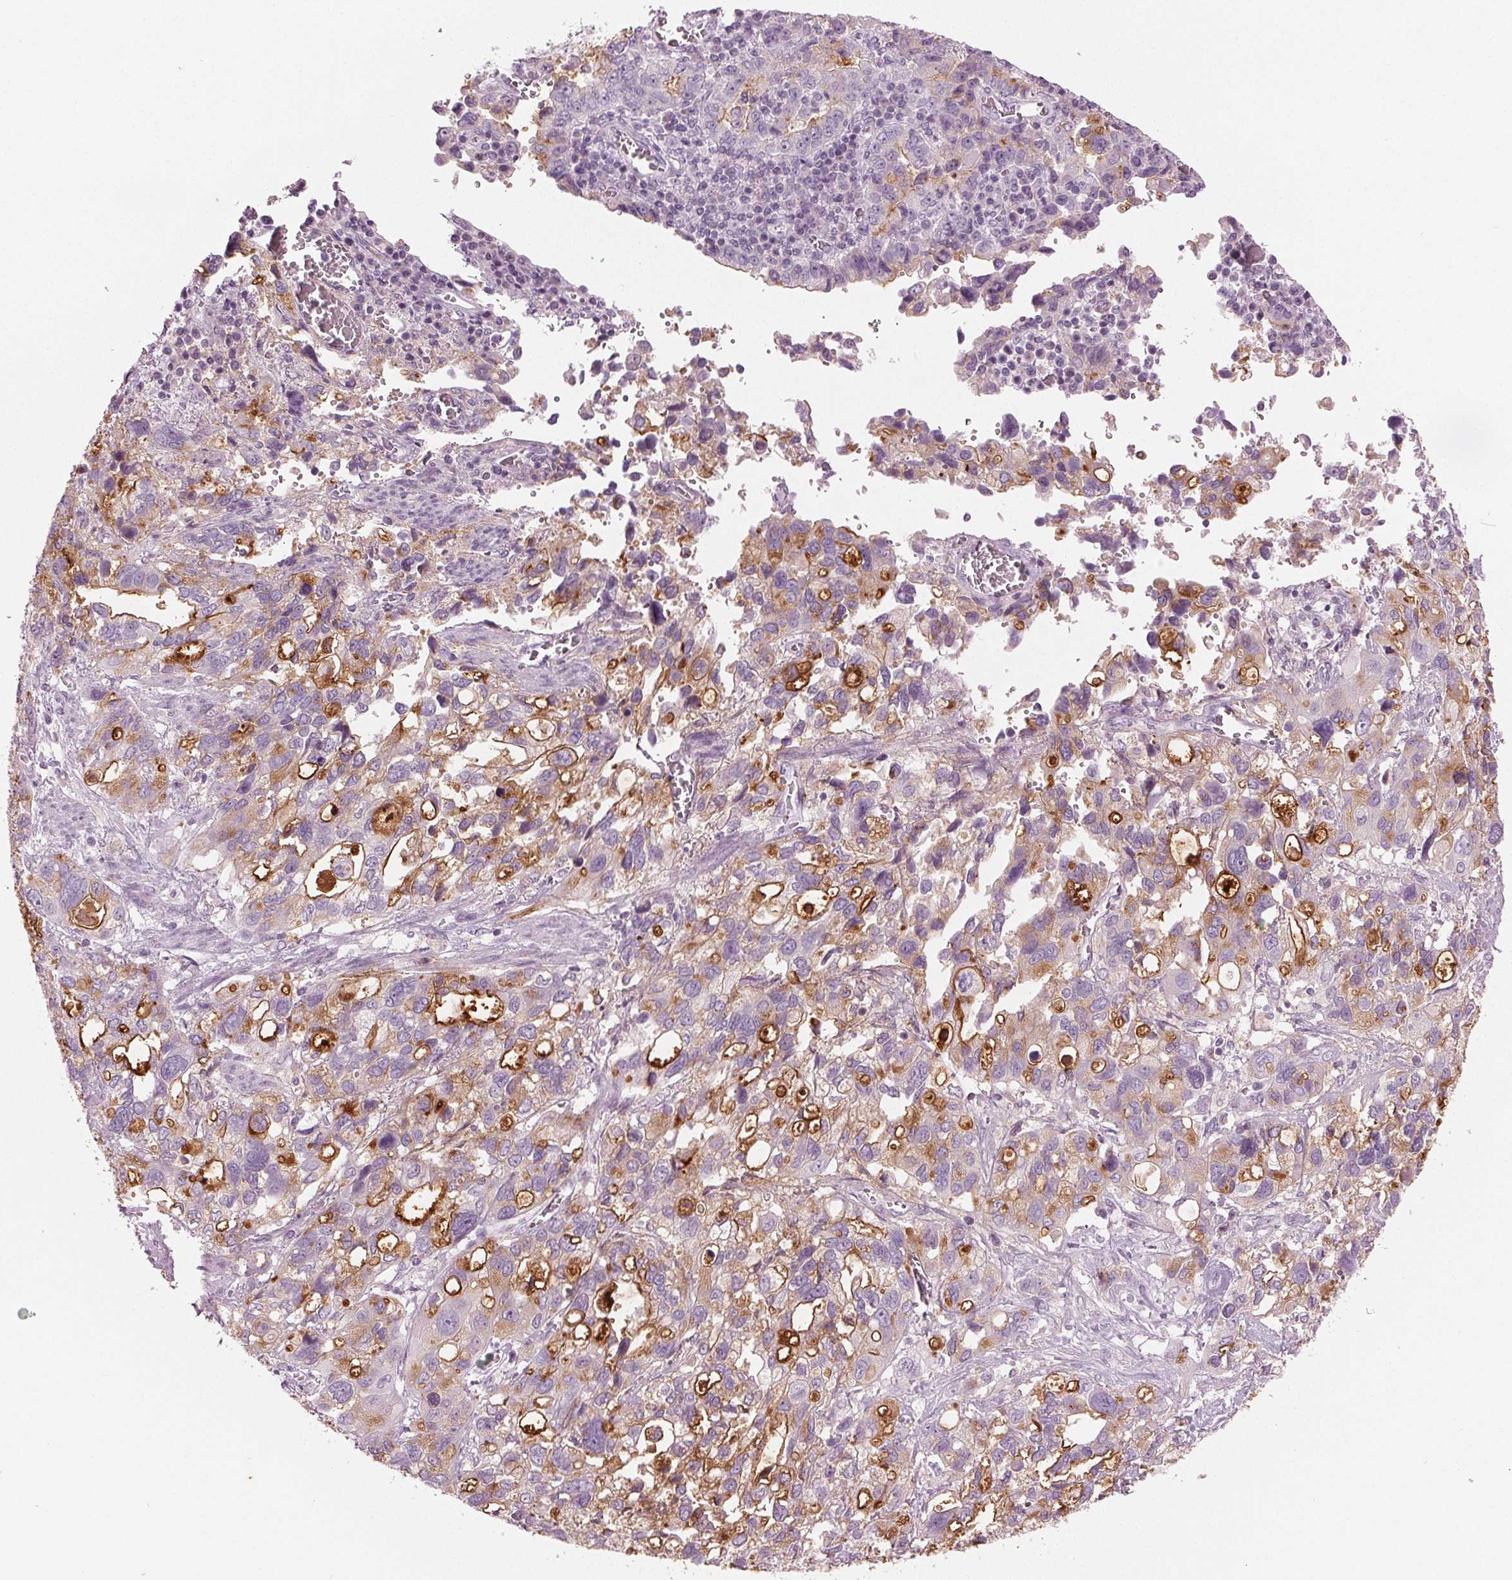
{"staining": {"intensity": "strong", "quantity": "<25%", "location": "cytoplasmic/membranous"}, "tissue": "stomach cancer", "cell_type": "Tumor cells", "image_type": "cancer", "snomed": [{"axis": "morphology", "description": "Adenocarcinoma, NOS"}, {"axis": "topography", "description": "Stomach, upper"}], "caption": "Immunohistochemical staining of stomach cancer demonstrates medium levels of strong cytoplasmic/membranous positivity in approximately <25% of tumor cells.", "gene": "PRAP1", "patient": {"sex": "female", "age": 81}}